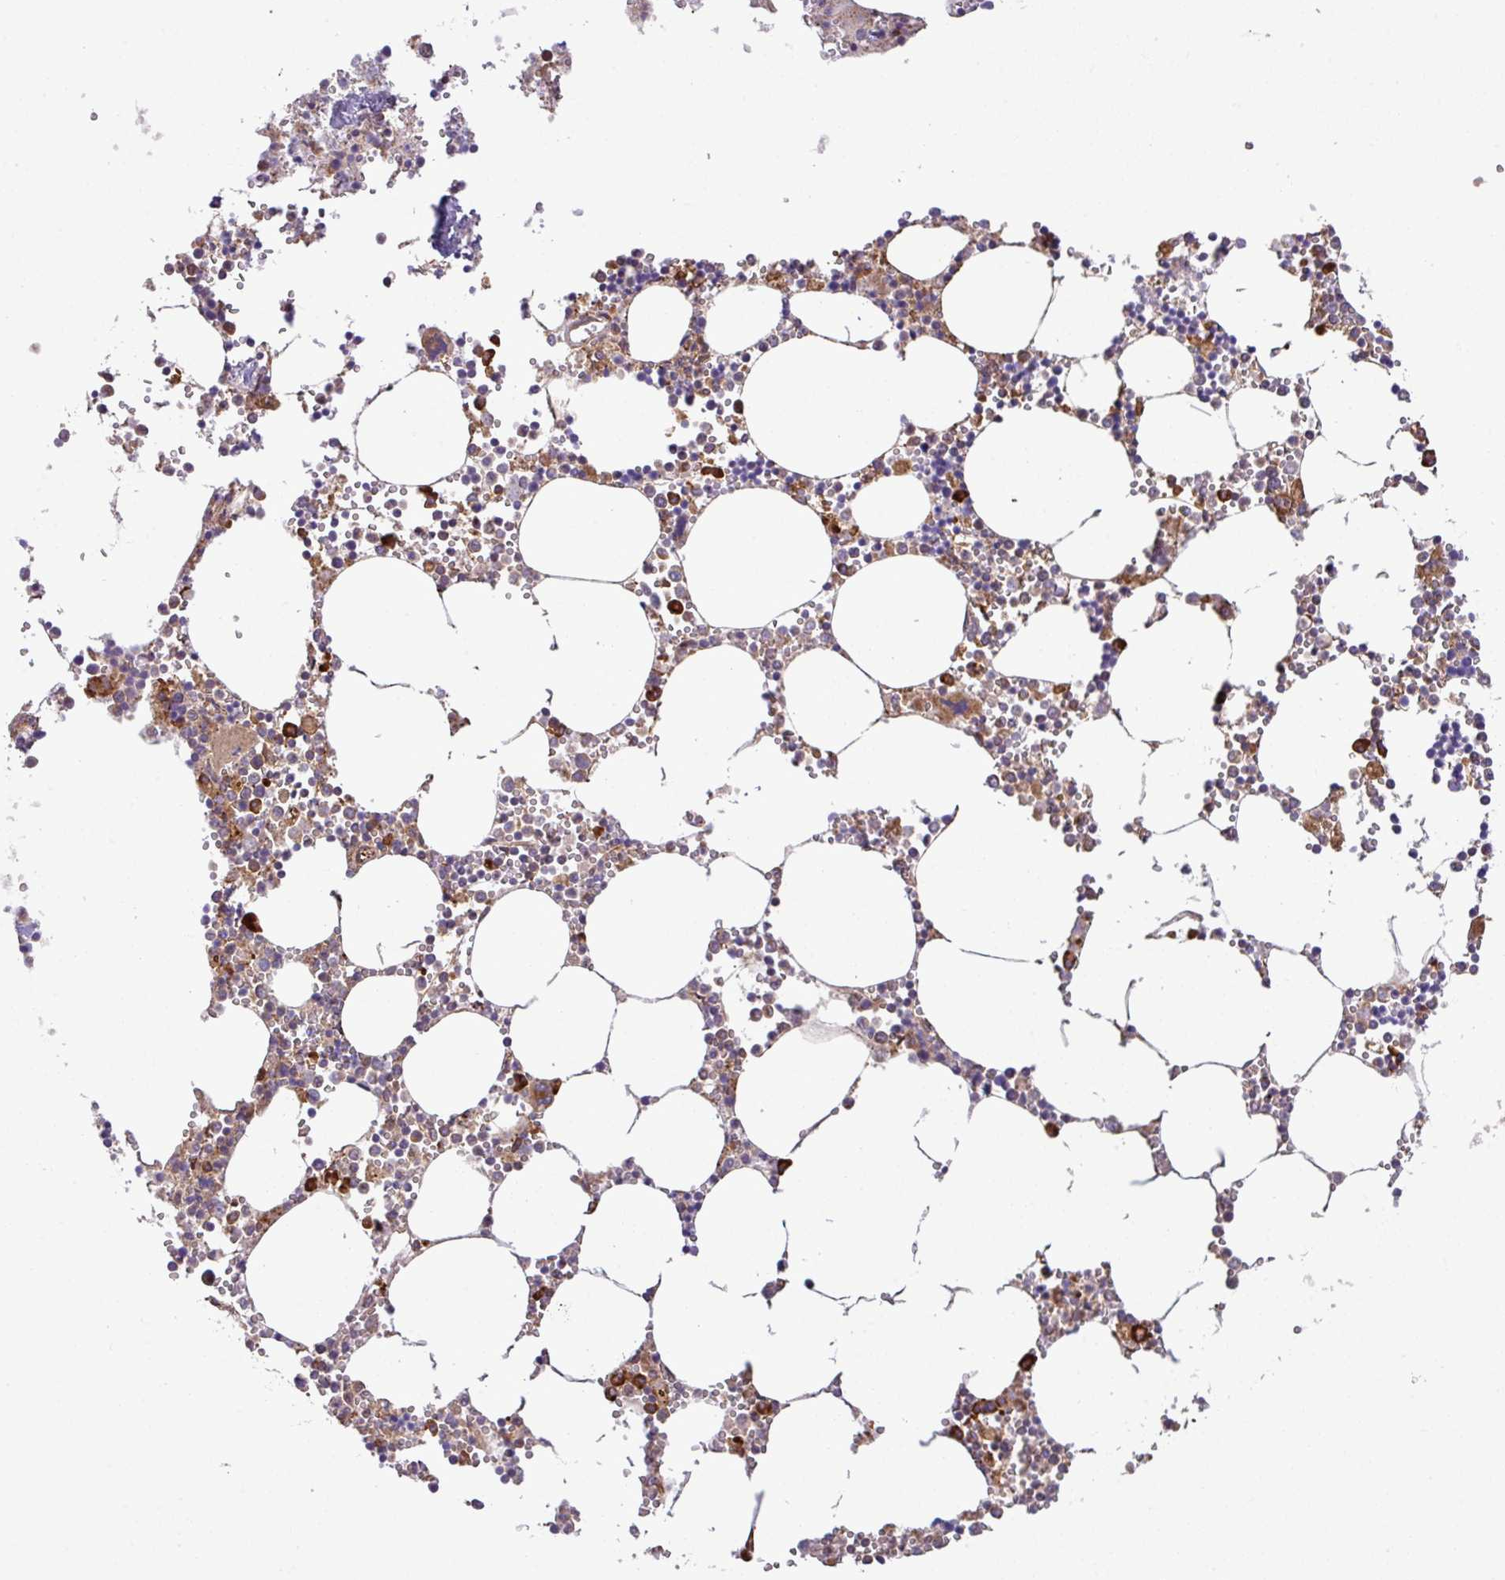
{"staining": {"intensity": "strong", "quantity": "<25%", "location": "cytoplasmic/membranous"}, "tissue": "bone marrow", "cell_type": "Hematopoietic cells", "image_type": "normal", "snomed": [{"axis": "morphology", "description": "Normal tissue, NOS"}, {"axis": "topography", "description": "Bone marrow"}], "caption": "A medium amount of strong cytoplasmic/membranous expression is present in about <25% of hematopoietic cells in benign bone marrow.", "gene": "DLGAP4", "patient": {"sex": "male", "age": 54}}